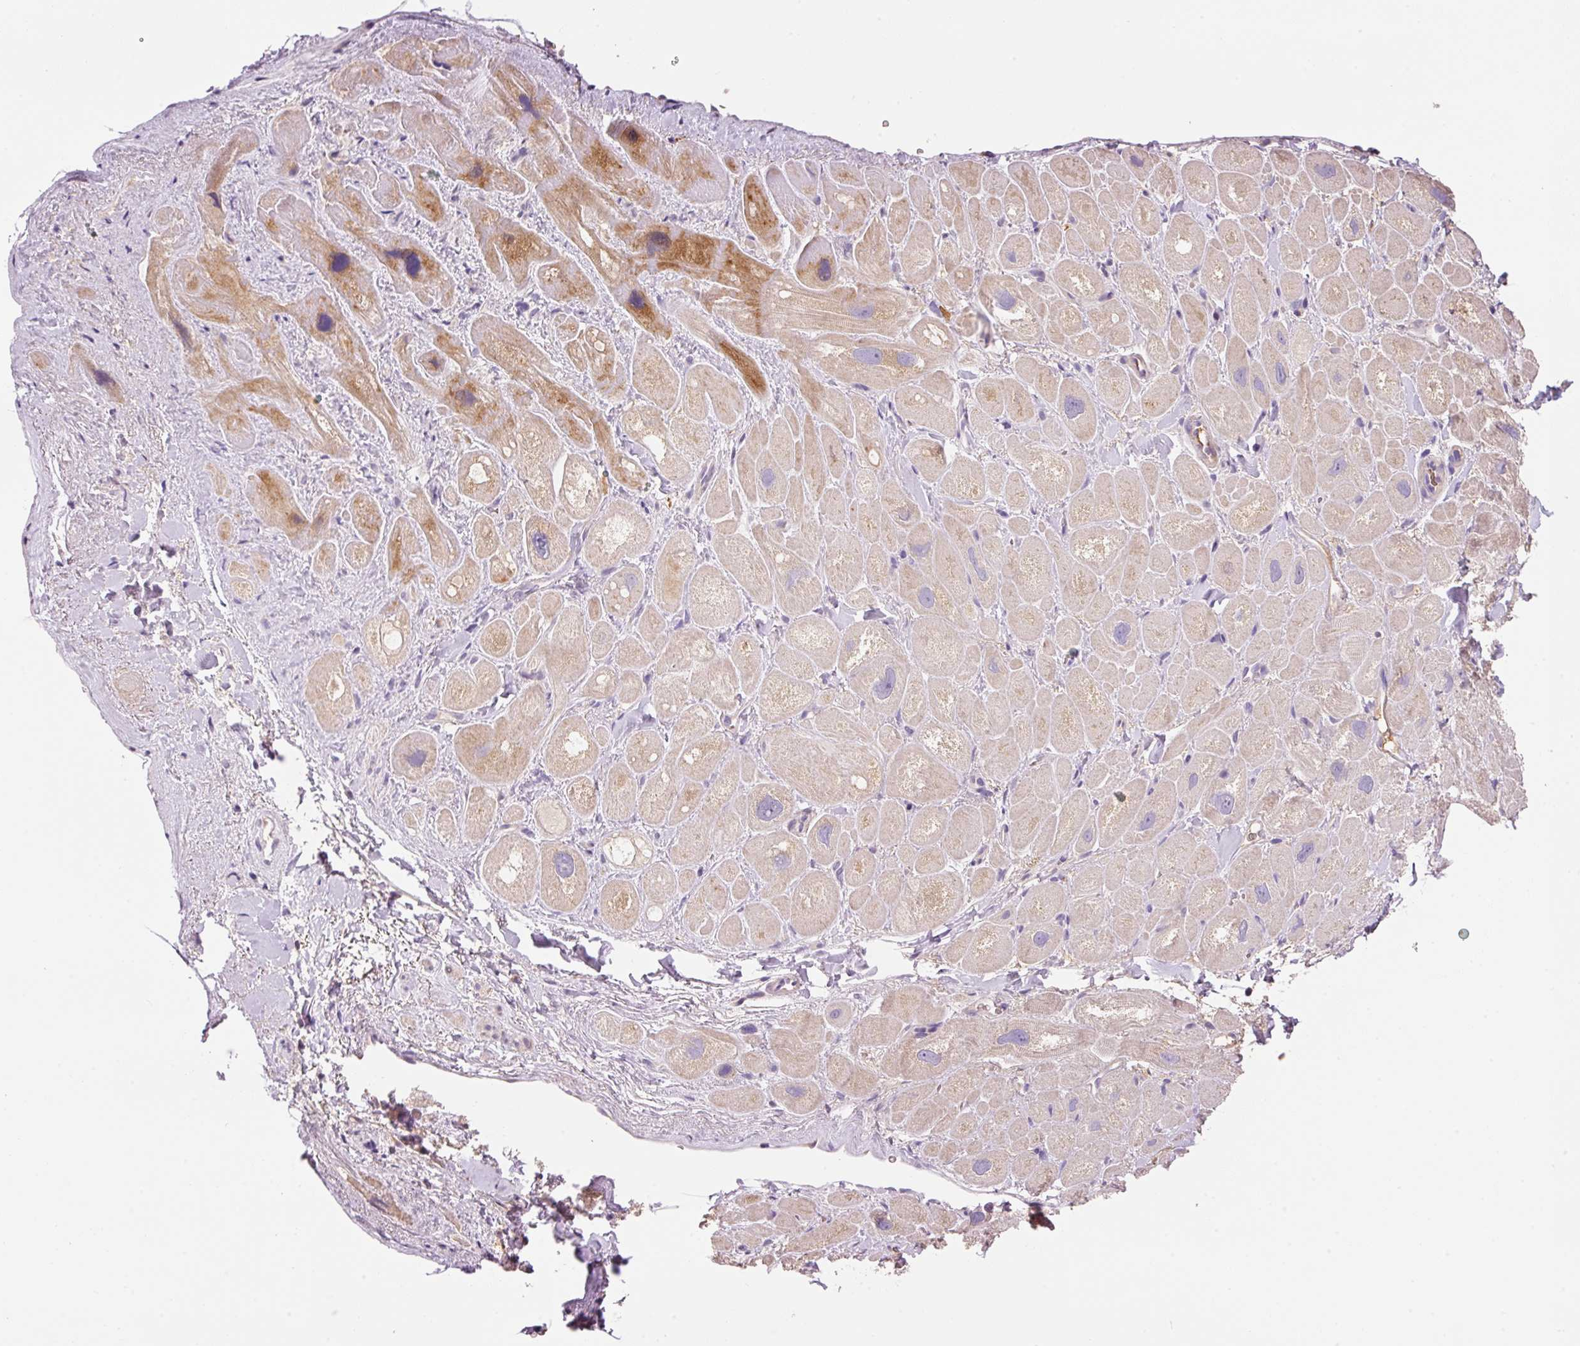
{"staining": {"intensity": "moderate", "quantity": "<25%", "location": "cytoplasmic/membranous"}, "tissue": "heart muscle", "cell_type": "Cardiomyocytes", "image_type": "normal", "snomed": [{"axis": "morphology", "description": "Normal tissue, NOS"}, {"axis": "topography", "description": "Heart"}], "caption": "Human heart muscle stained with a brown dye shows moderate cytoplasmic/membranous positive positivity in approximately <25% of cardiomyocytes.", "gene": "CMTM8", "patient": {"sex": "male", "age": 49}}